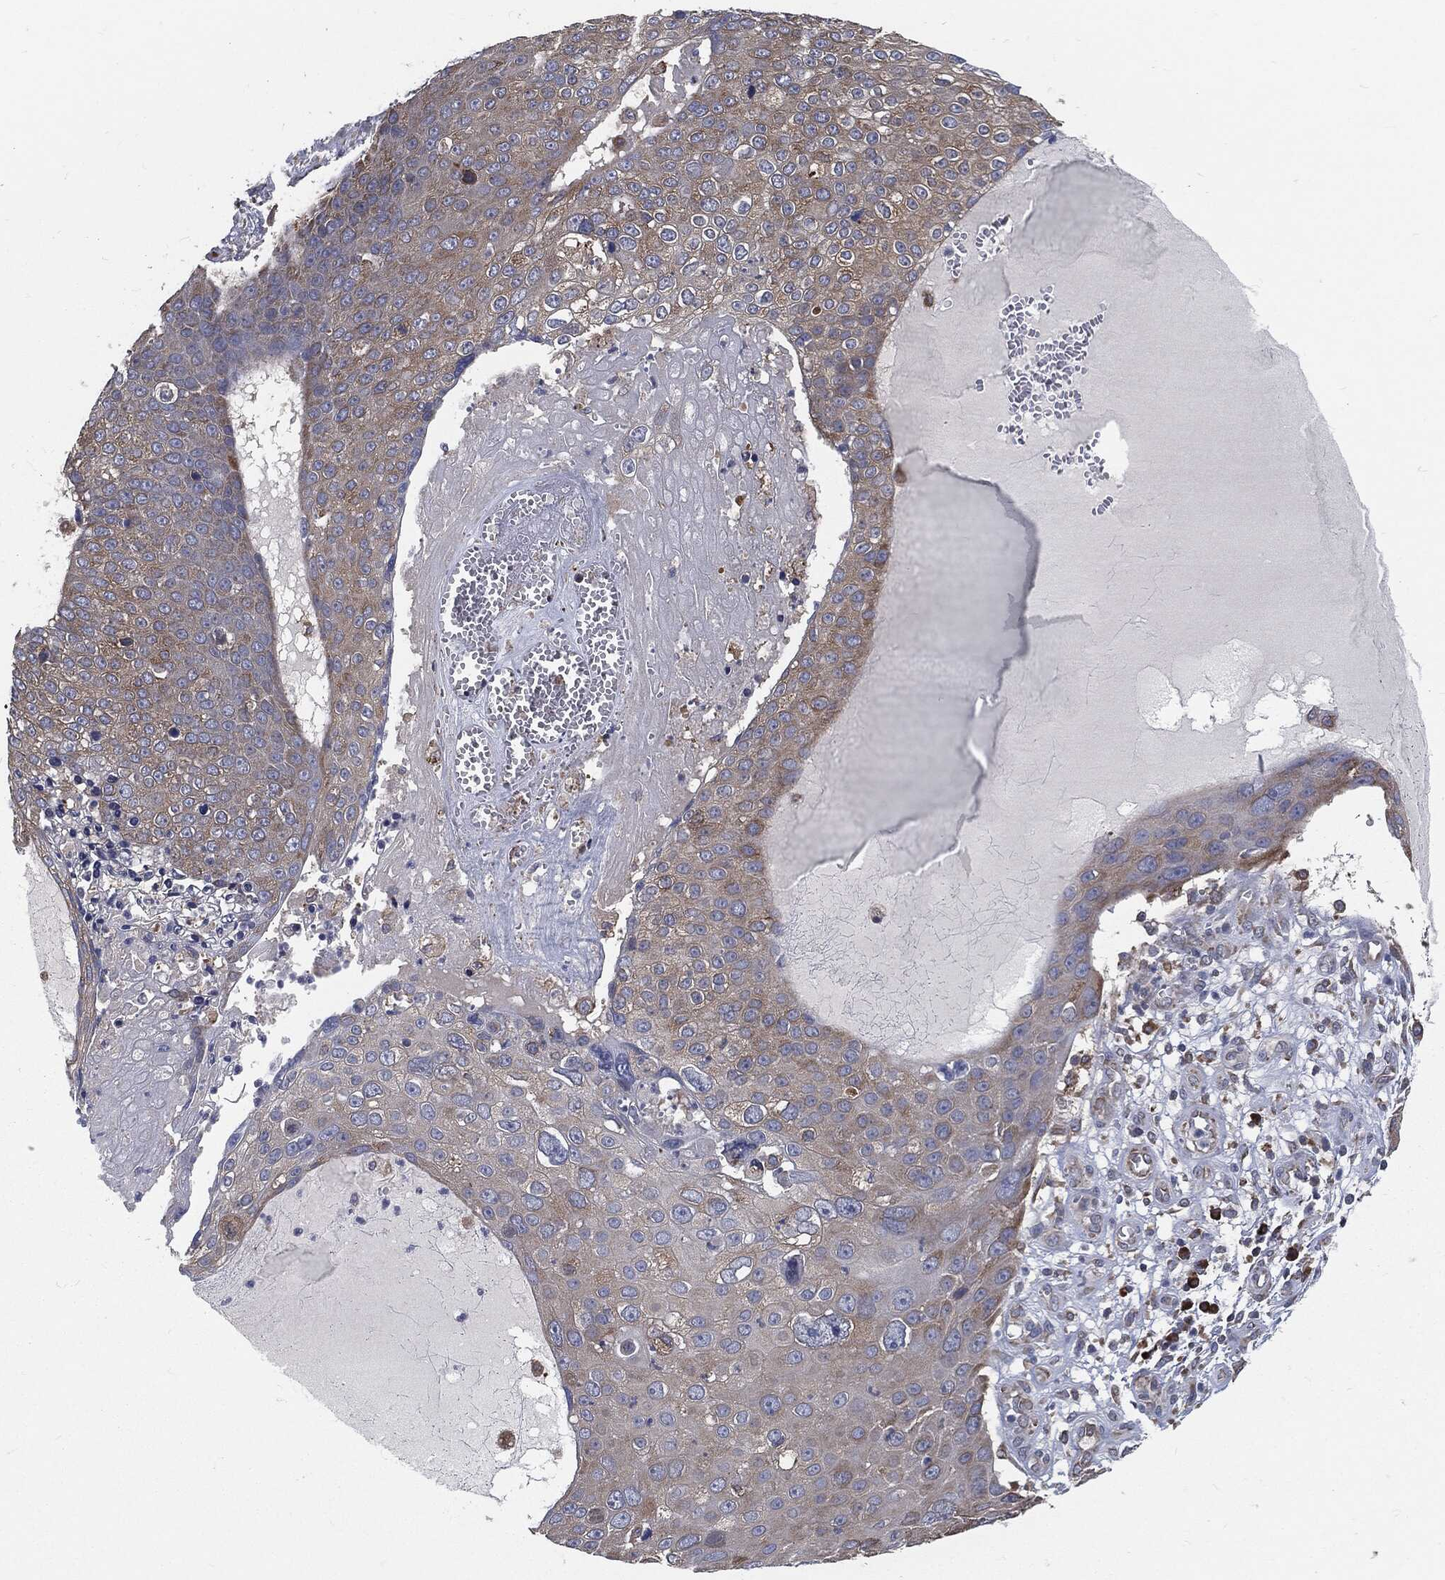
{"staining": {"intensity": "moderate", "quantity": "<25%", "location": "cytoplasmic/membranous"}, "tissue": "skin cancer", "cell_type": "Tumor cells", "image_type": "cancer", "snomed": [{"axis": "morphology", "description": "Squamous cell carcinoma, NOS"}, {"axis": "topography", "description": "Skin"}], "caption": "Immunohistochemical staining of human skin cancer displays low levels of moderate cytoplasmic/membranous staining in approximately <25% of tumor cells. (brown staining indicates protein expression, while blue staining denotes nuclei).", "gene": "PRDX4", "patient": {"sex": "male", "age": 71}}